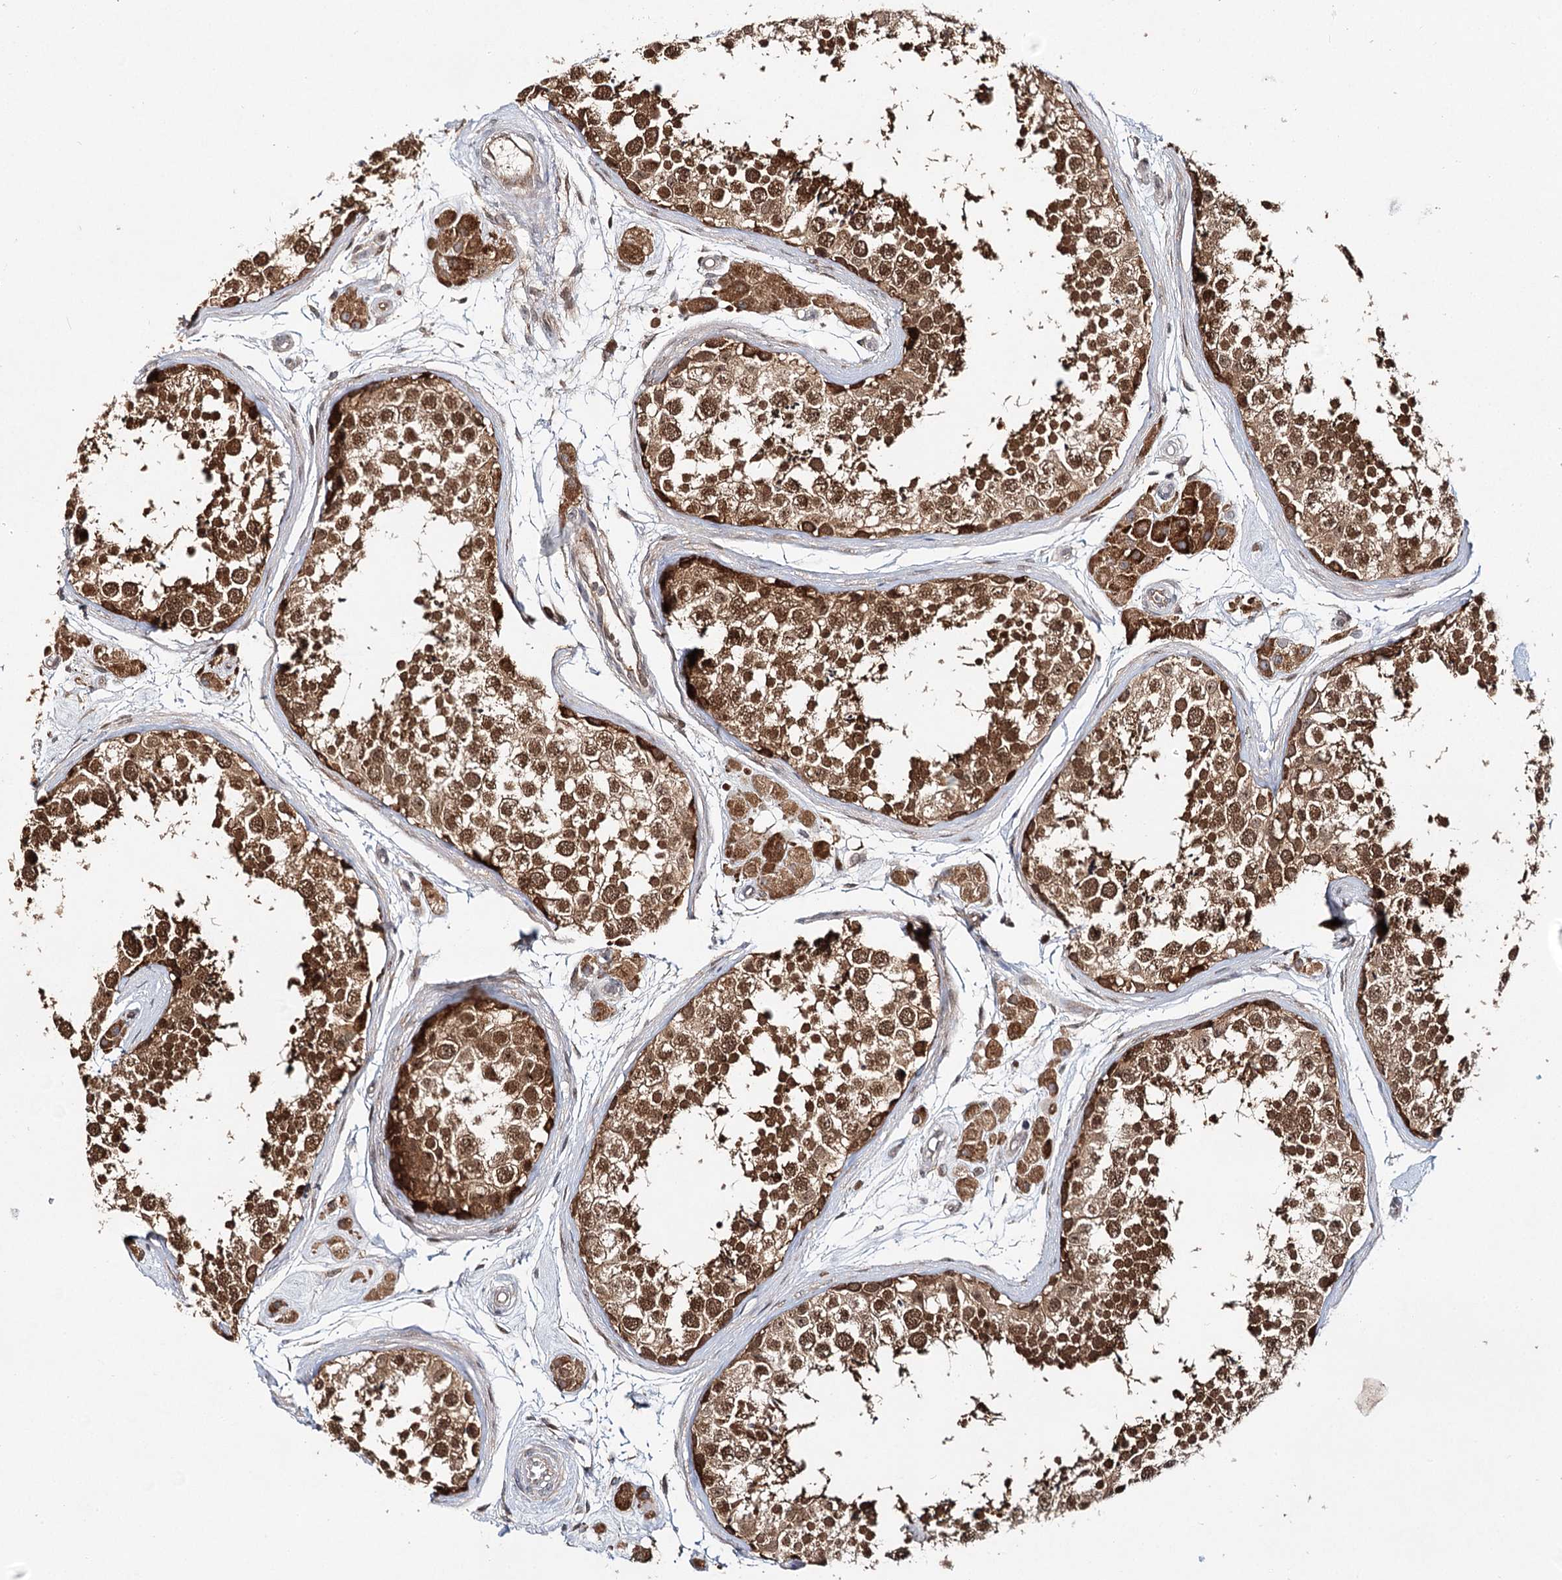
{"staining": {"intensity": "moderate", "quantity": ">75%", "location": "cytoplasmic/membranous"}, "tissue": "testis", "cell_type": "Cells in seminiferous ducts", "image_type": "normal", "snomed": [{"axis": "morphology", "description": "Normal tissue, NOS"}, {"axis": "topography", "description": "Testis"}], "caption": "Immunohistochemistry (IHC) micrograph of unremarkable testis: testis stained using IHC shows medium levels of moderate protein expression localized specifically in the cytoplasmic/membranous of cells in seminiferous ducts, appearing as a cytoplasmic/membranous brown color.", "gene": "INPP4B", "patient": {"sex": "male", "age": 56}}